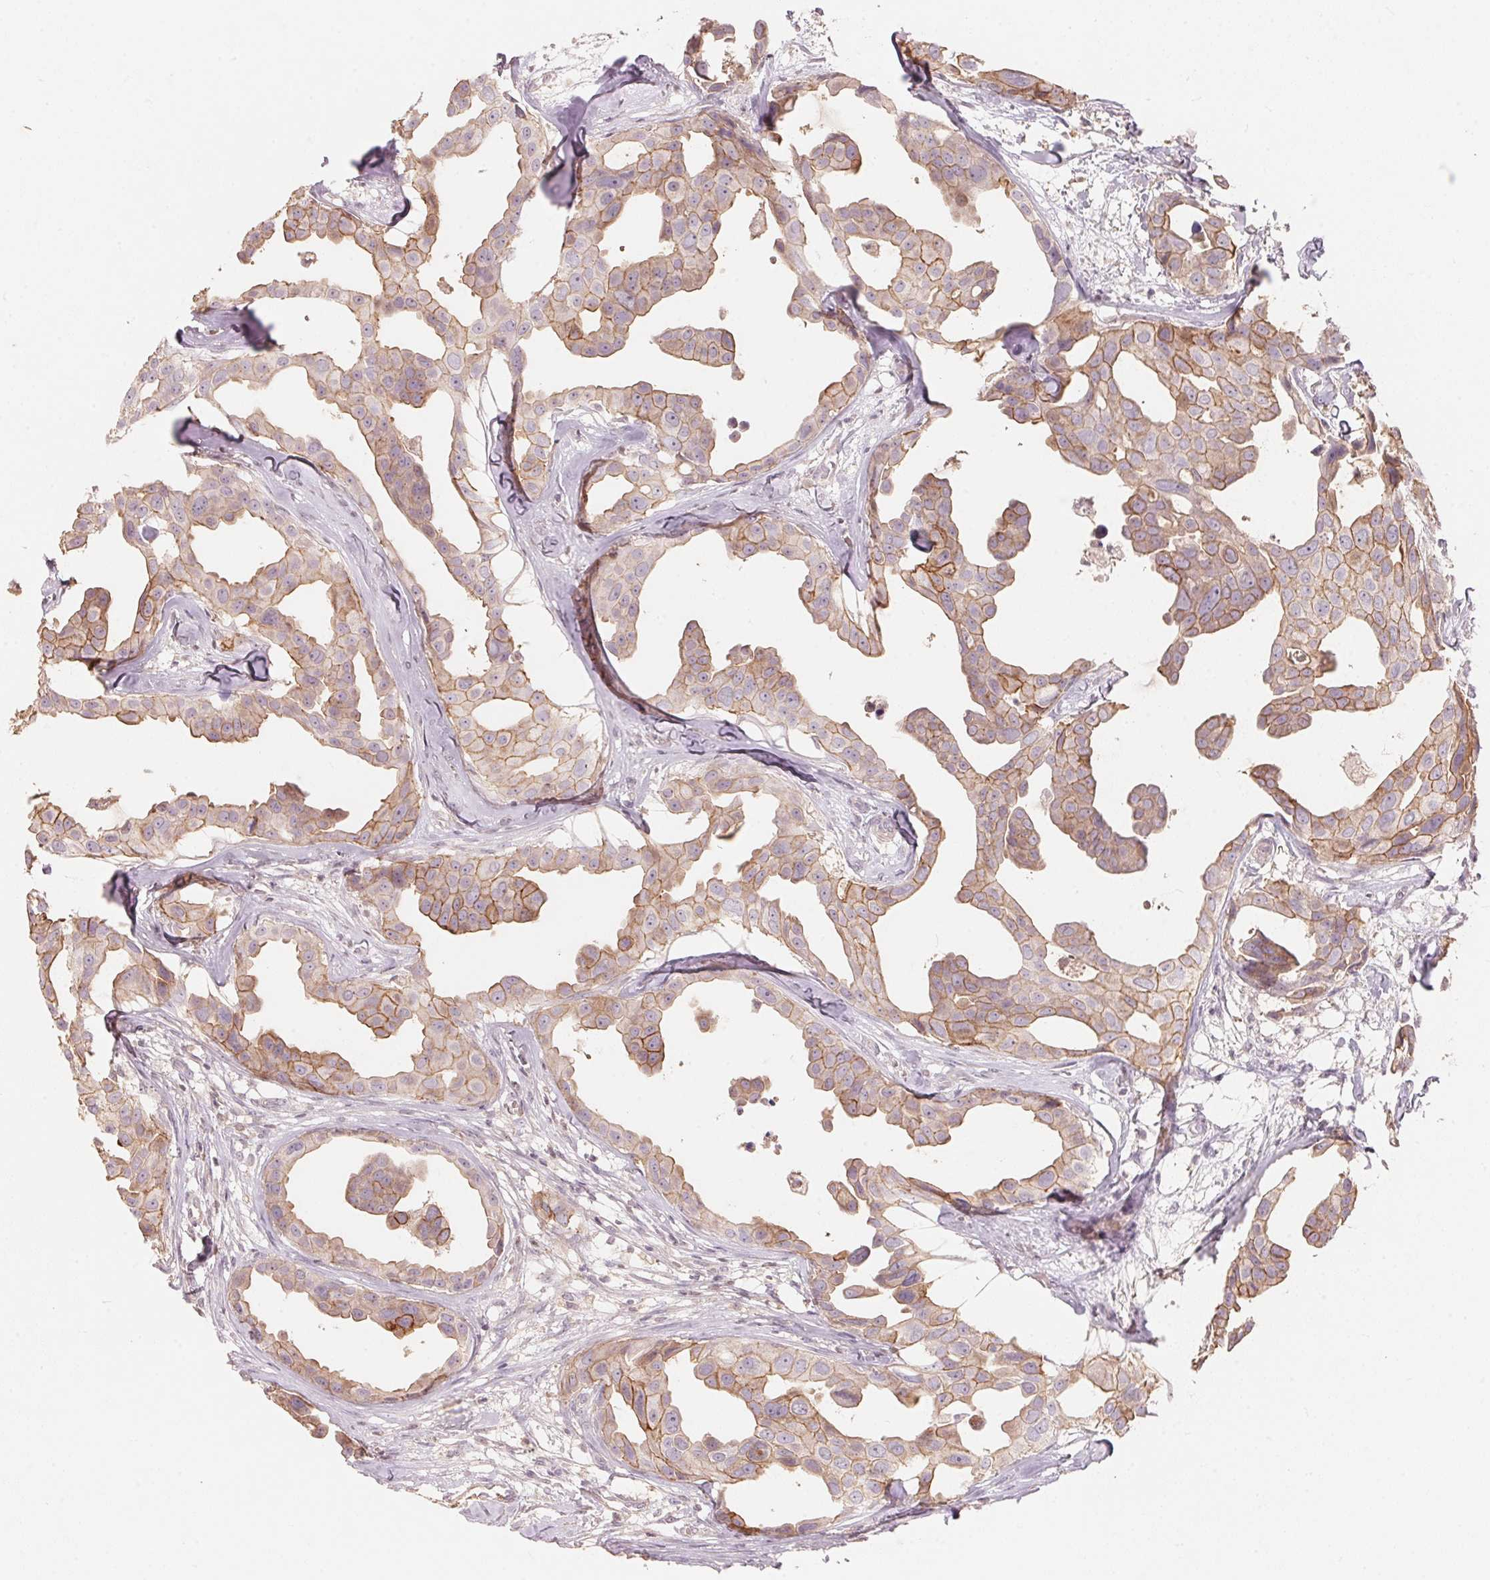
{"staining": {"intensity": "weak", "quantity": "25%-75%", "location": "cytoplasmic/membranous"}, "tissue": "breast cancer", "cell_type": "Tumor cells", "image_type": "cancer", "snomed": [{"axis": "morphology", "description": "Duct carcinoma"}, {"axis": "topography", "description": "Breast"}], "caption": "Protein staining of breast cancer (infiltrating ductal carcinoma) tissue reveals weak cytoplasmic/membranous positivity in about 25%-75% of tumor cells. (DAB (3,3'-diaminobenzidine) IHC with brightfield microscopy, high magnification).", "gene": "TP53AIP1", "patient": {"sex": "female", "age": 38}}